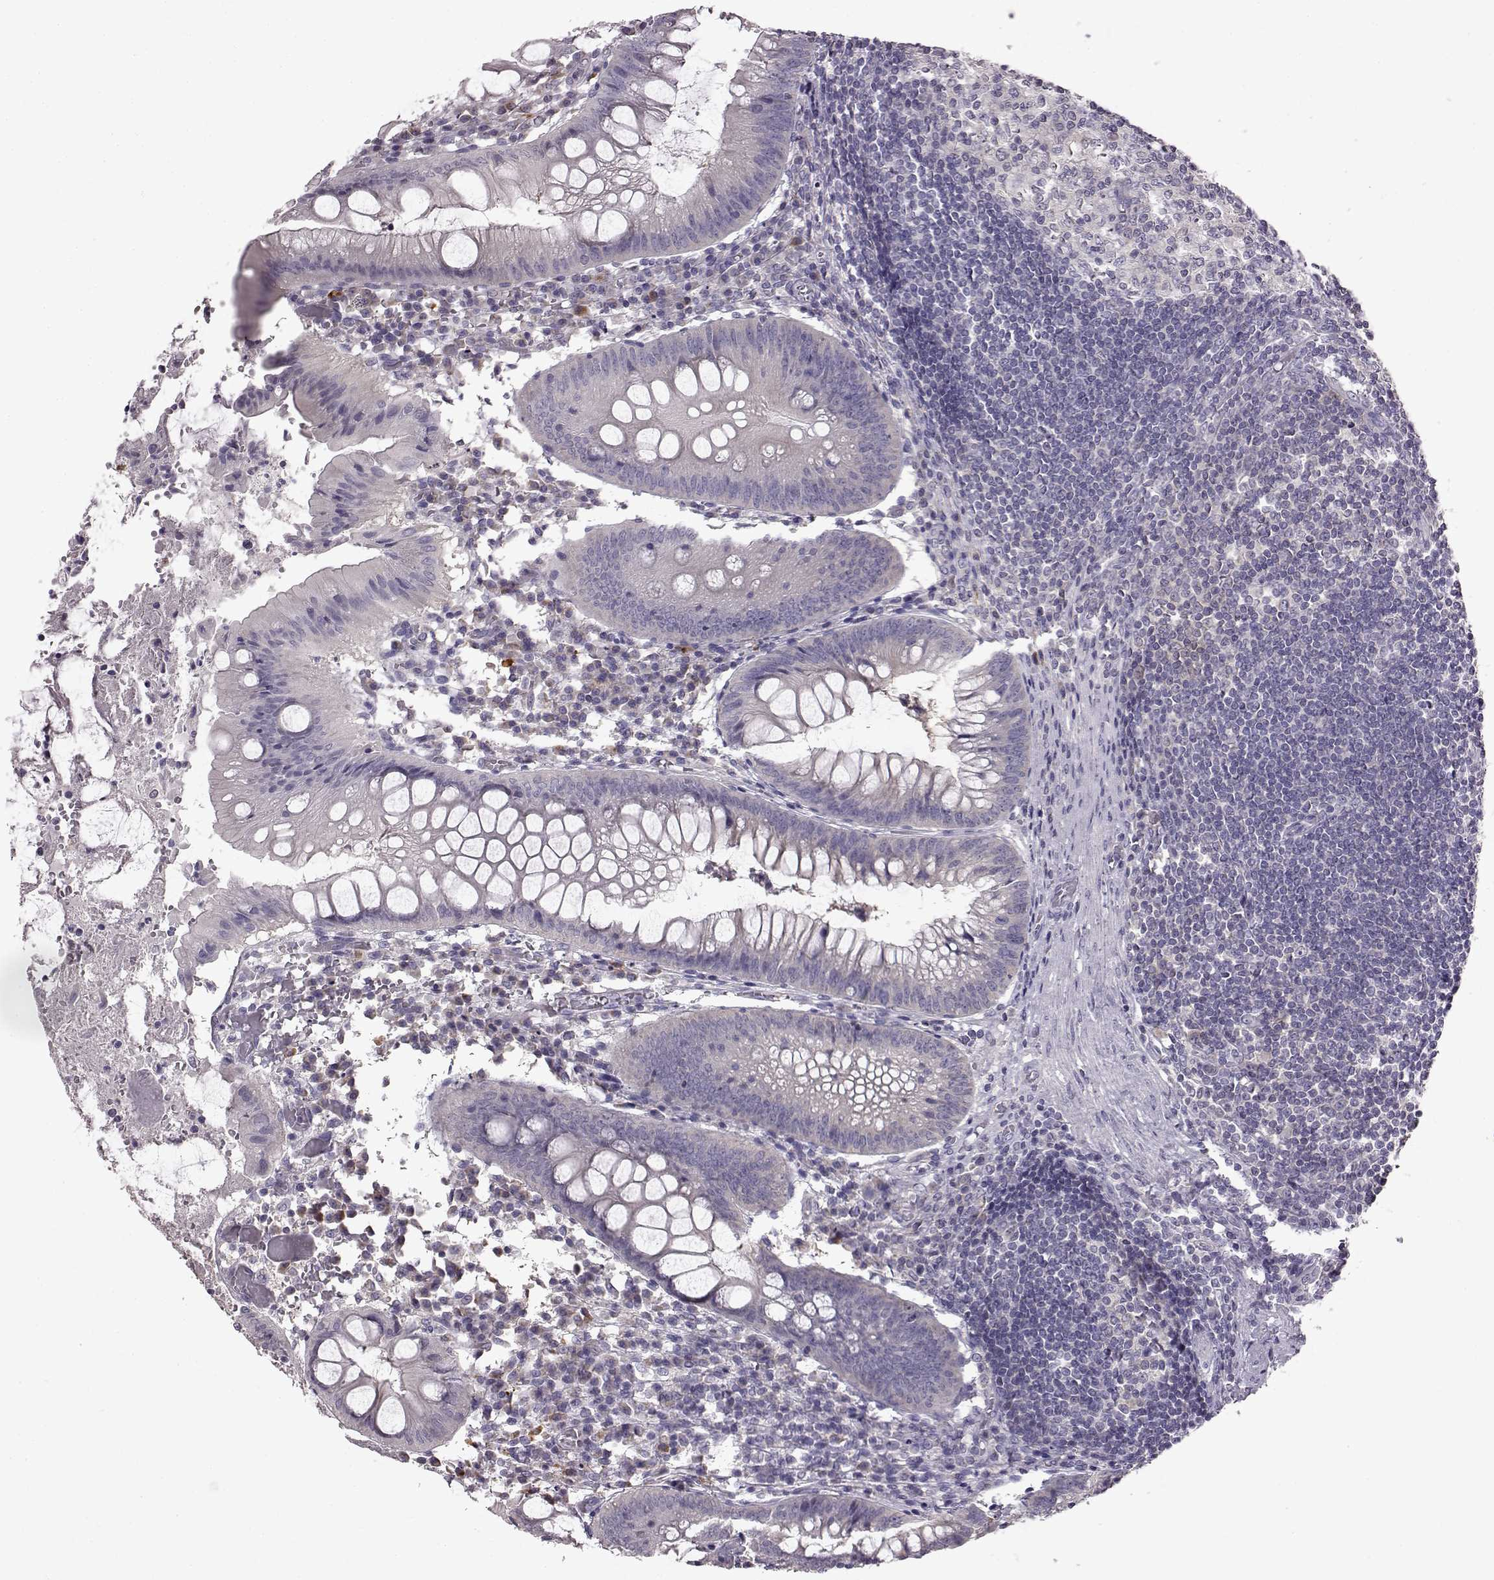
{"staining": {"intensity": "negative", "quantity": "none", "location": "none"}, "tissue": "appendix", "cell_type": "Glandular cells", "image_type": "normal", "snomed": [{"axis": "morphology", "description": "Normal tissue, NOS"}, {"axis": "morphology", "description": "Inflammation, NOS"}, {"axis": "topography", "description": "Appendix"}], "caption": "IHC histopathology image of normal appendix stained for a protein (brown), which demonstrates no positivity in glandular cells.", "gene": "ADGRG2", "patient": {"sex": "male", "age": 16}}